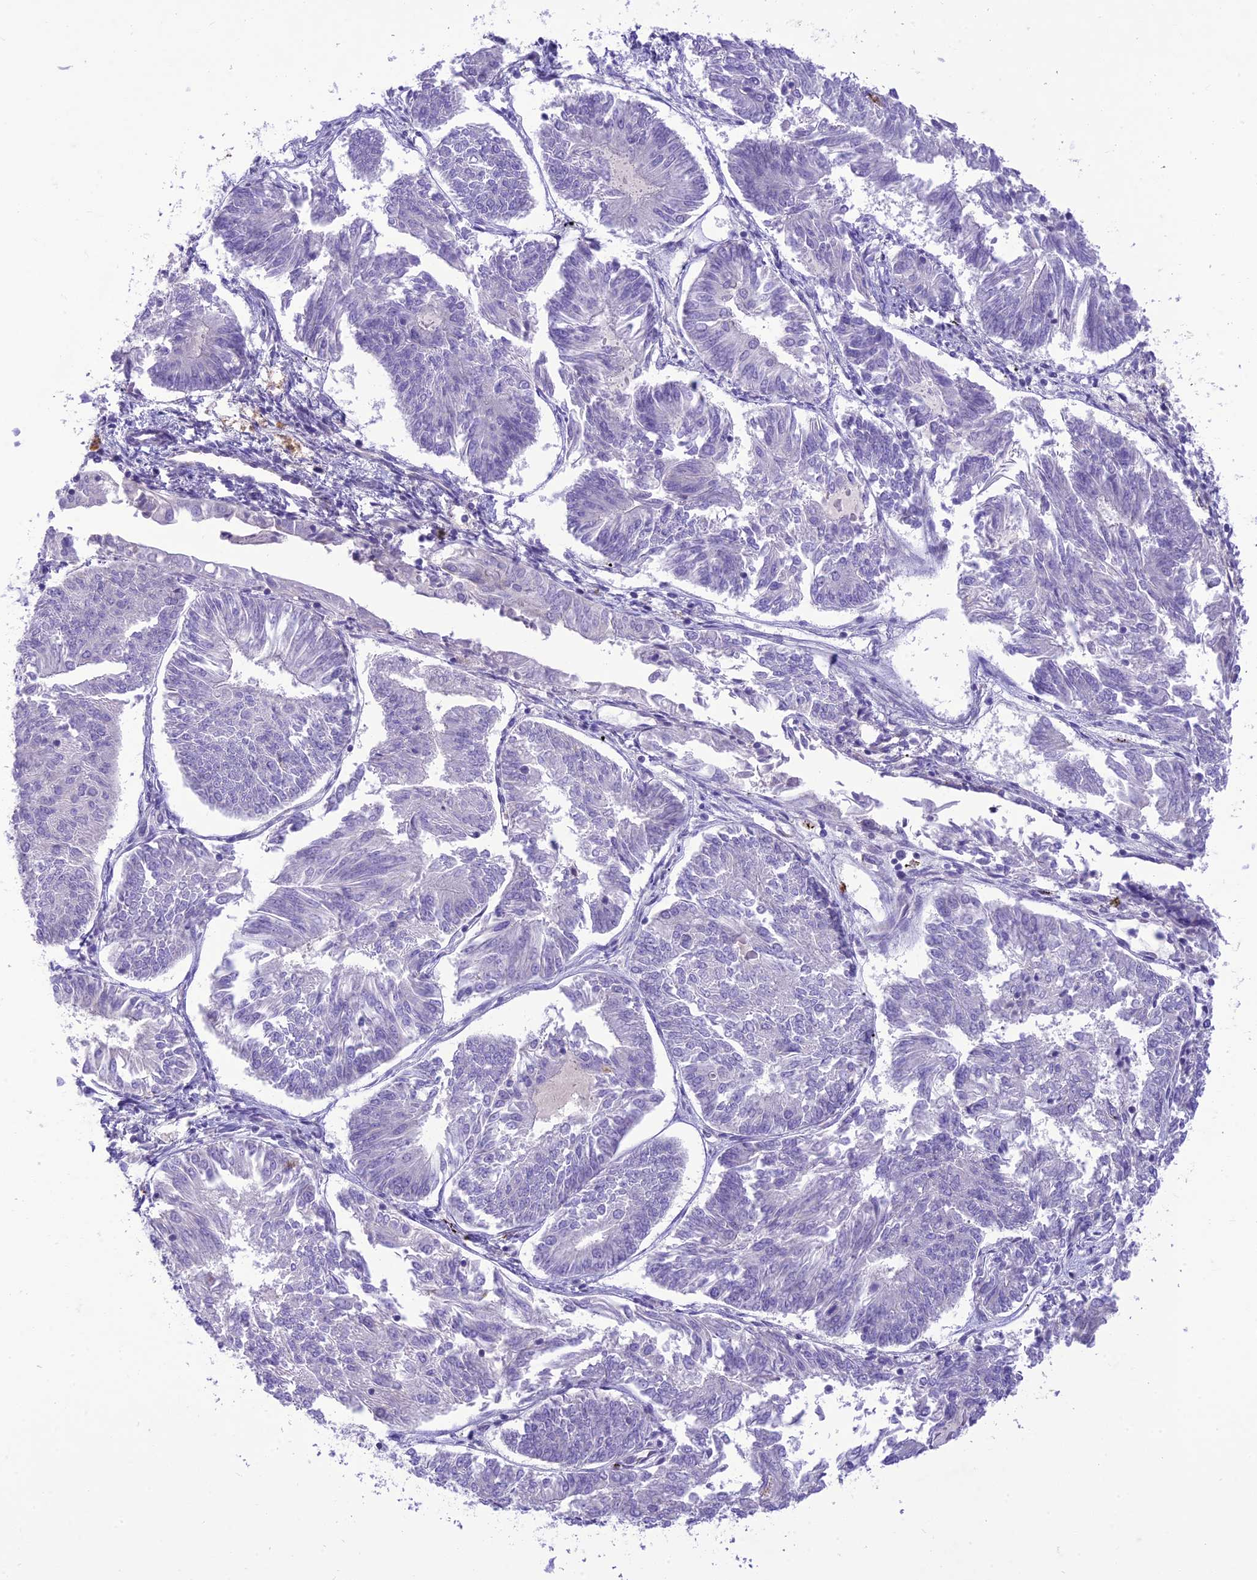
{"staining": {"intensity": "negative", "quantity": "none", "location": "none"}, "tissue": "endometrial cancer", "cell_type": "Tumor cells", "image_type": "cancer", "snomed": [{"axis": "morphology", "description": "Adenocarcinoma, NOS"}, {"axis": "topography", "description": "Endometrium"}], "caption": "Micrograph shows no significant protein positivity in tumor cells of endometrial adenocarcinoma.", "gene": "DHDH", "patient": {"sex": "female", "age": 58}}